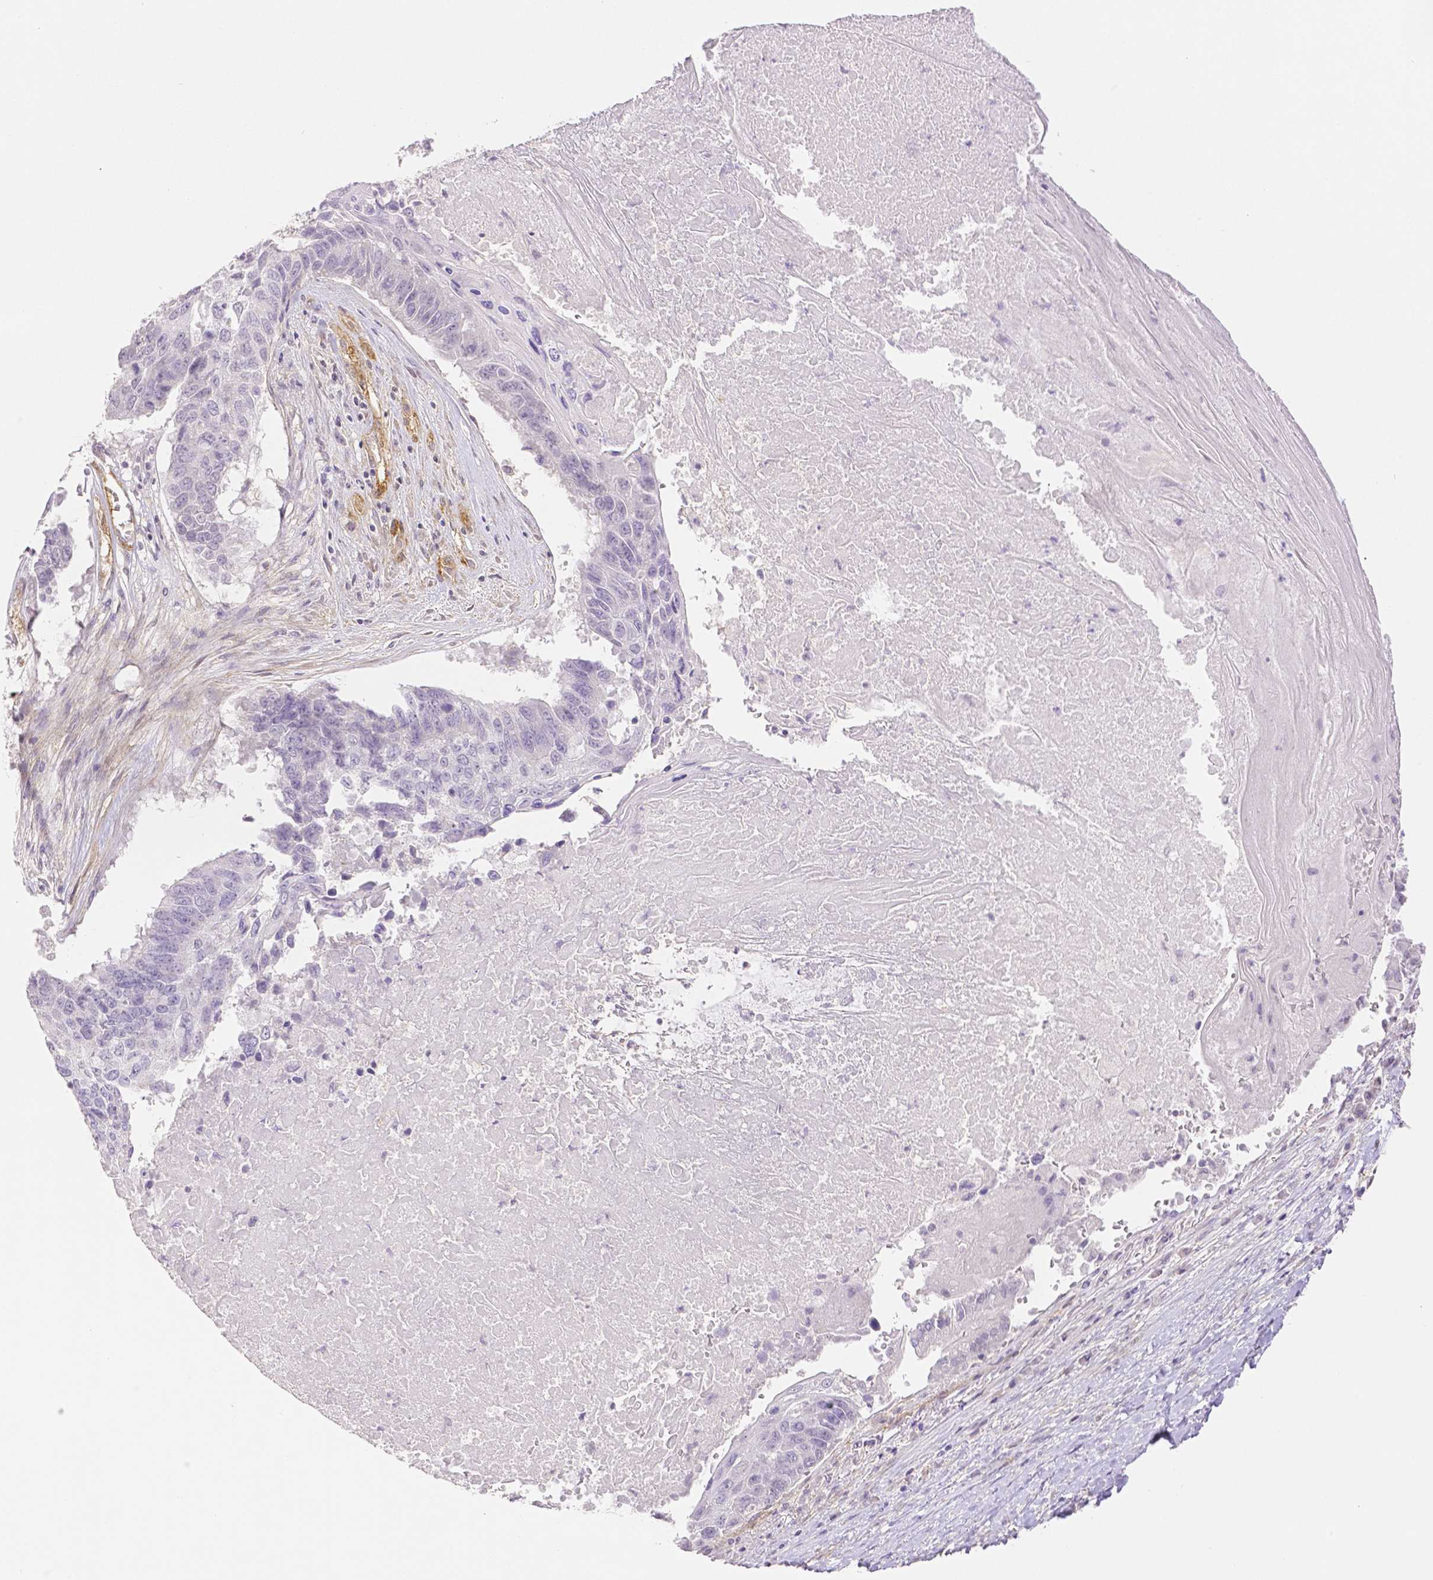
{"staining": {"intensity": "negative", "quantity": "none", "location": "none"}, "tissue": "lung cancer", "cell_type": "Tumor cells", "image_type": "cancer", "snomed": [{"axis": "morphology", "description": "Squamous cell carcinoma, NOS"}, {"axis": "topography", "description": "Lung"}], "caption": "High power microscopy micrograph of an IHC micrograph of squamous cell carcinoma (lung), revealing no significant staining in tumor cells. (DAB (3,3'-diaminobenzidine) immunohistochemistry, high magnification).", "gene": "THY1", "patient": {"sex": "male", "age": 73}}